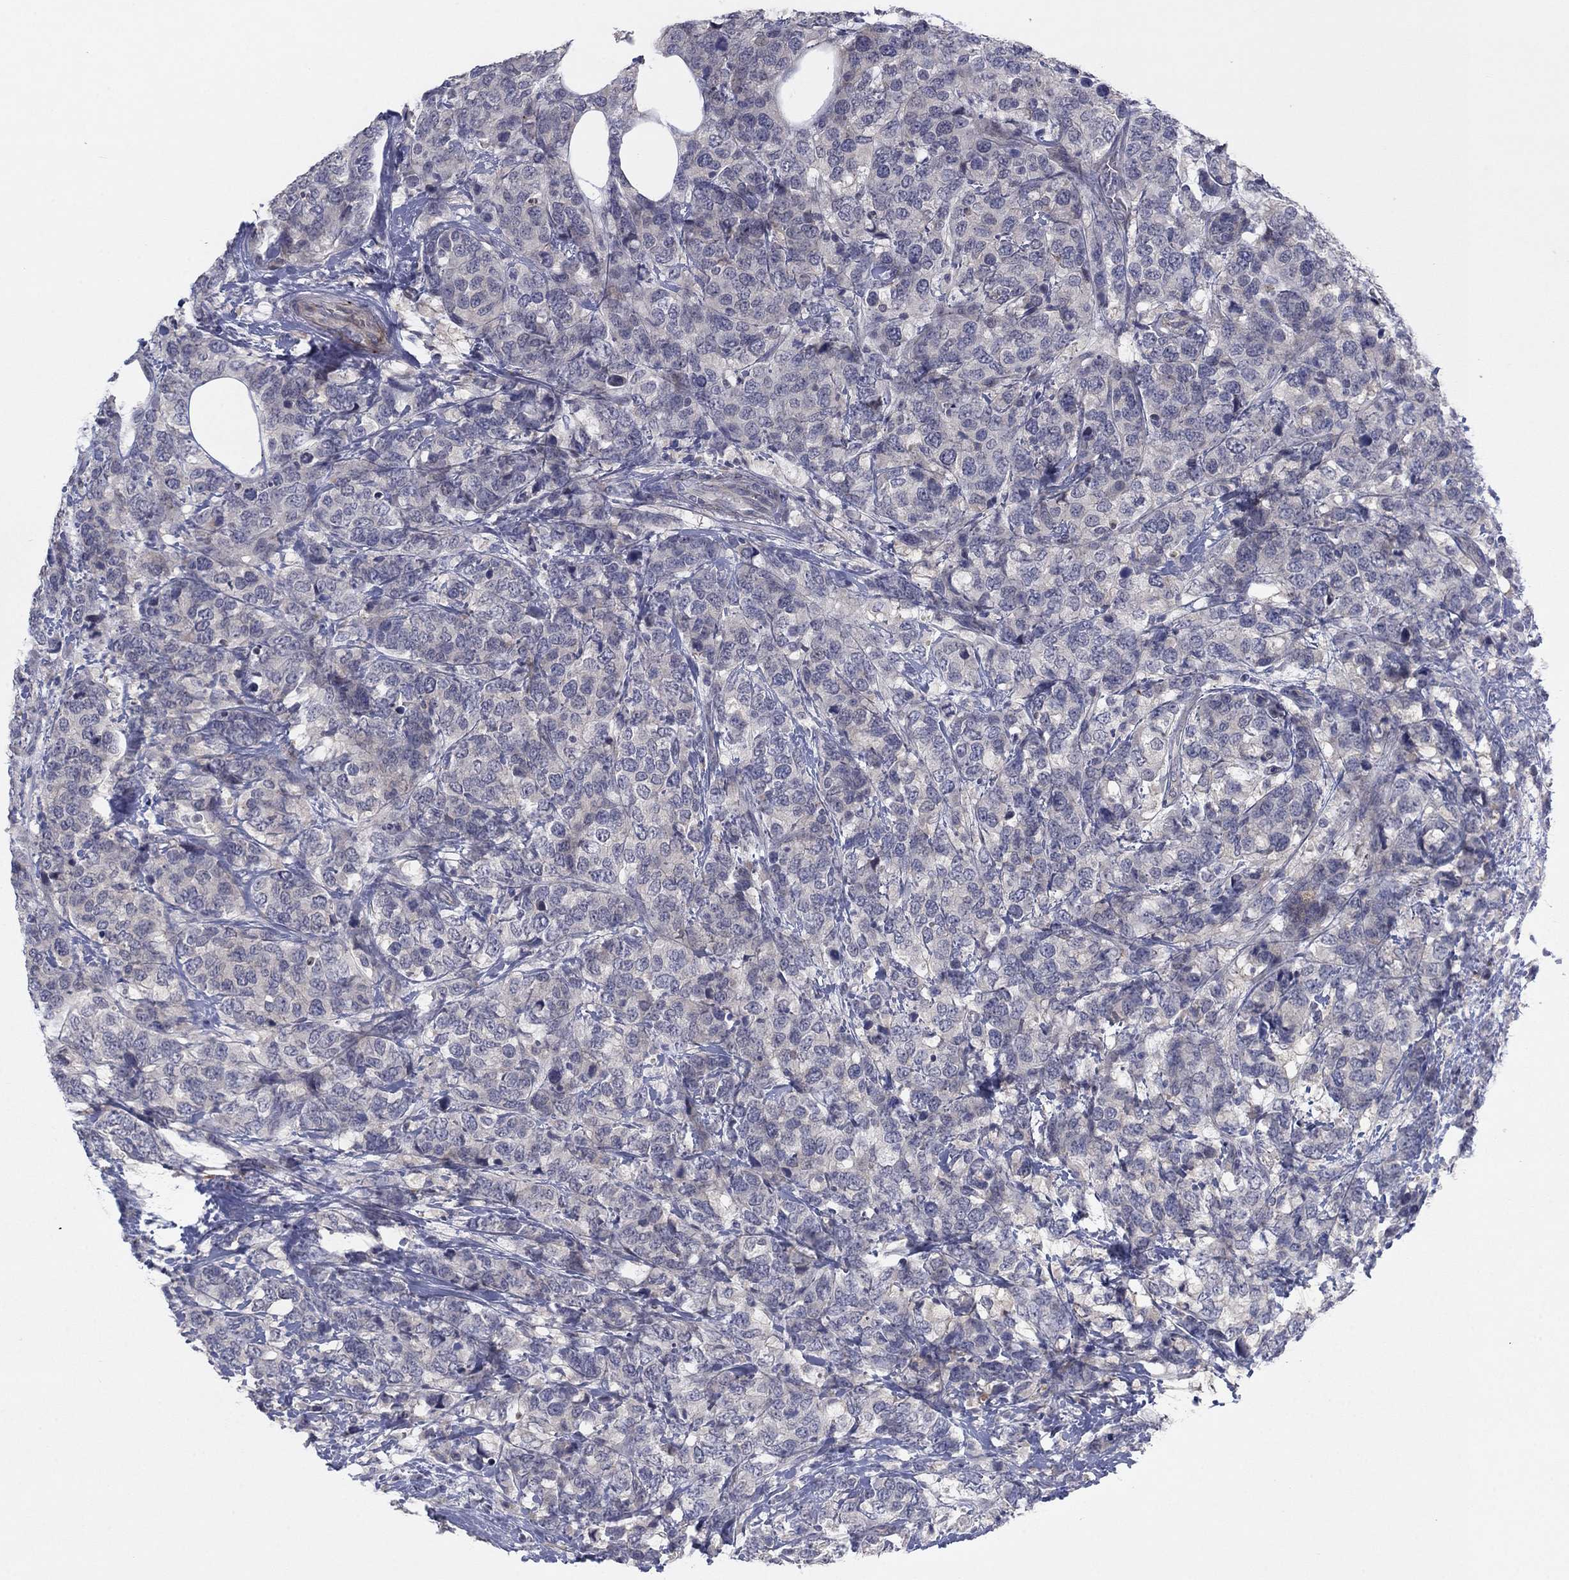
{"staining": {"intensity": "negative", "quantity": "none", "location": "none"}, "tissue": "breast cancer", "cell_type": "Tumor cells", "image_type": "cancer", "snomed": [{"axis": "morphology", "description": "Lobular carcinoma"}, {"axis": "topography", "description": "Breast"}], "caption": "Breast lobular carcinoma was stained to show a protein in brown. There is no significant staining in tumor cells.", "gene": "AMN1", "patient": {"sex": "female", "age": 59}}